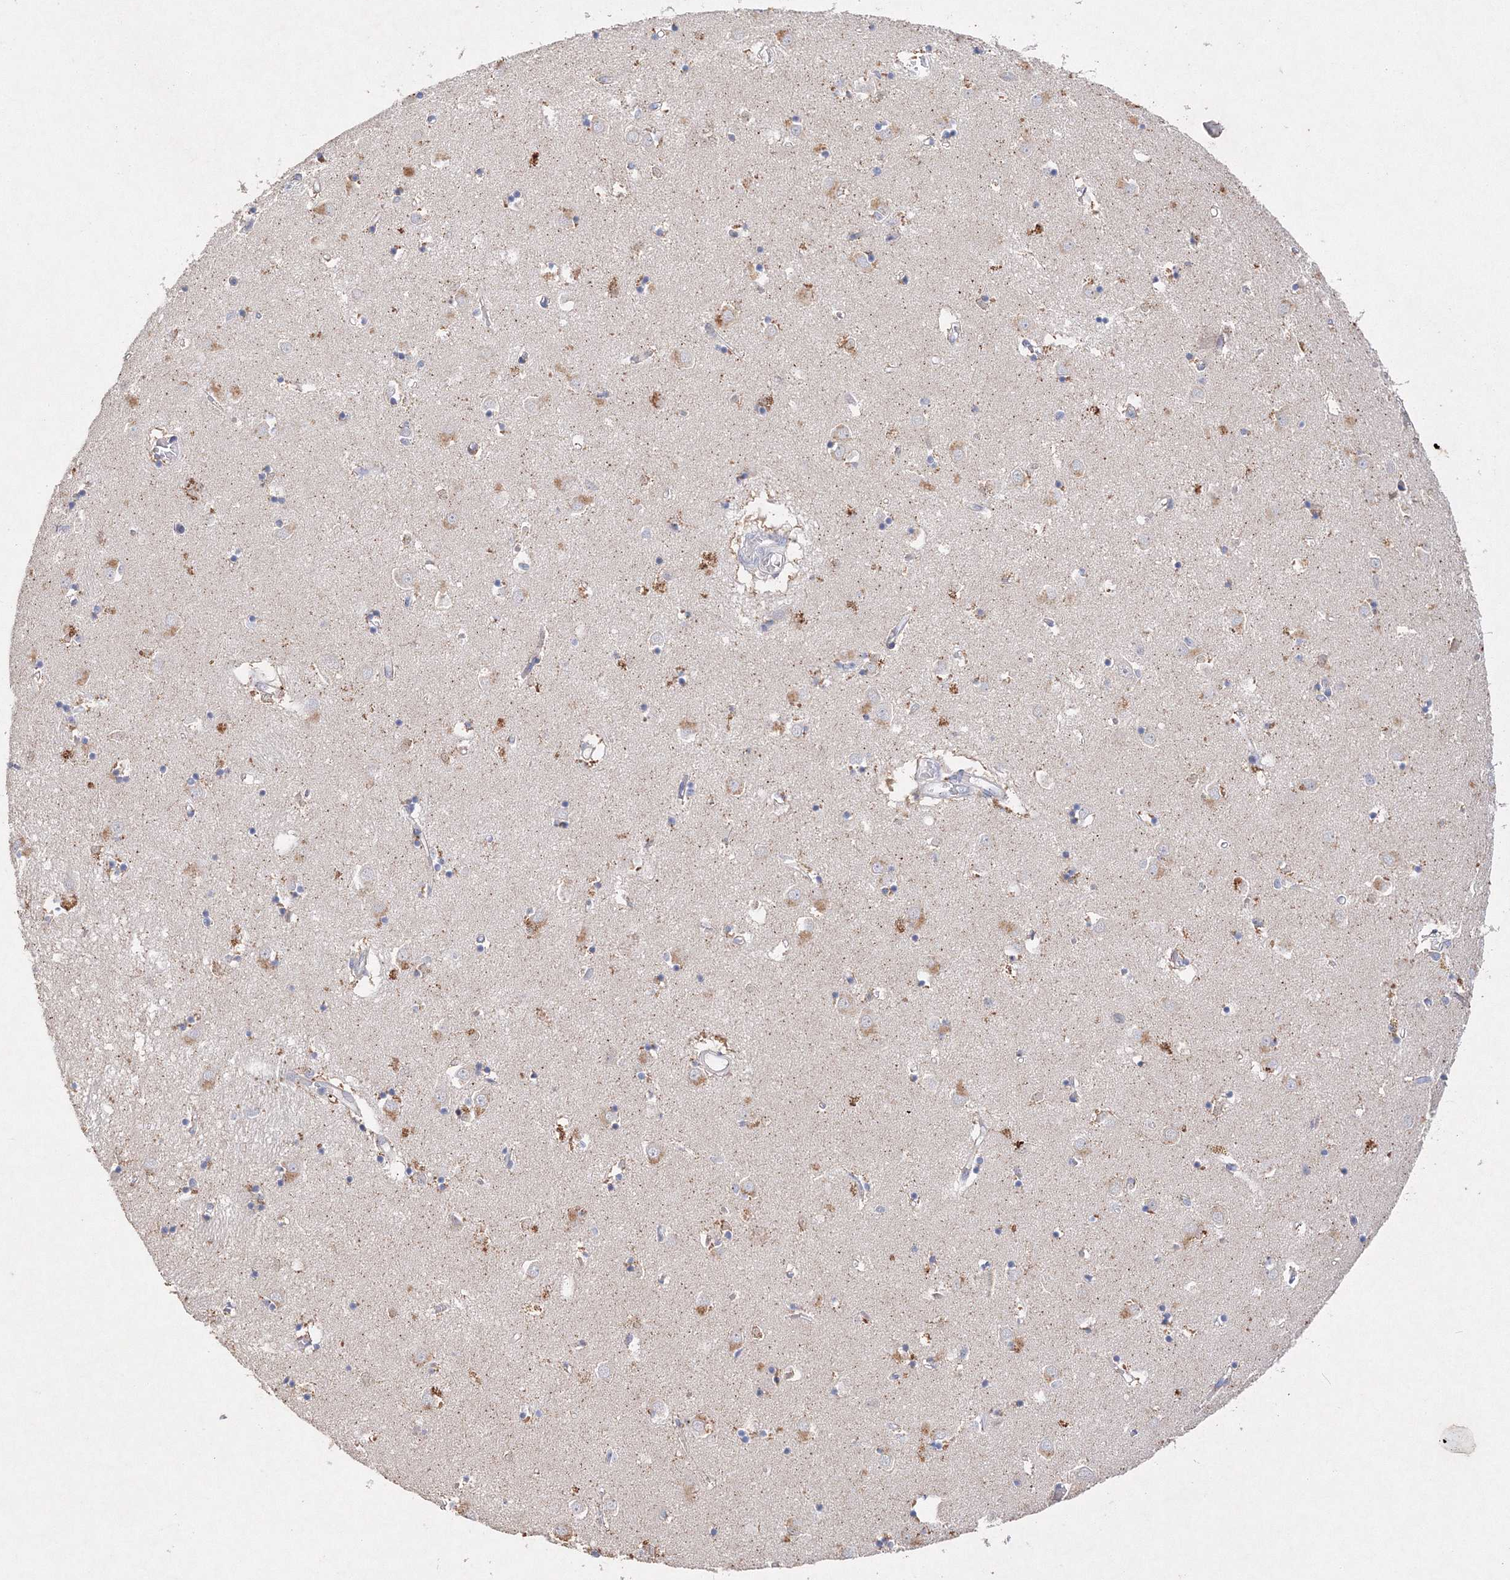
{"staining": {"intensity": "moderate", "quantity": "<25%", "location": "cytoplasmic/membranous"}, "tissue": "caudate", "cell_type": "Glial cells", "image_type": "normal", "snomed": [{"axis": "morphology", "description": "Normal tissue, NOS"}, {"axis": "topography", "description": "Lateral ventricle wall"}], "caption": "A photomicrograph showing moderate cytoplasmic/membranous positivity in about <25% of glial cells in normal caudate, as visualized by brown immunohistochemical staining.", "gene": "GLS", "patient": {"sex": "male", "age": 70}}